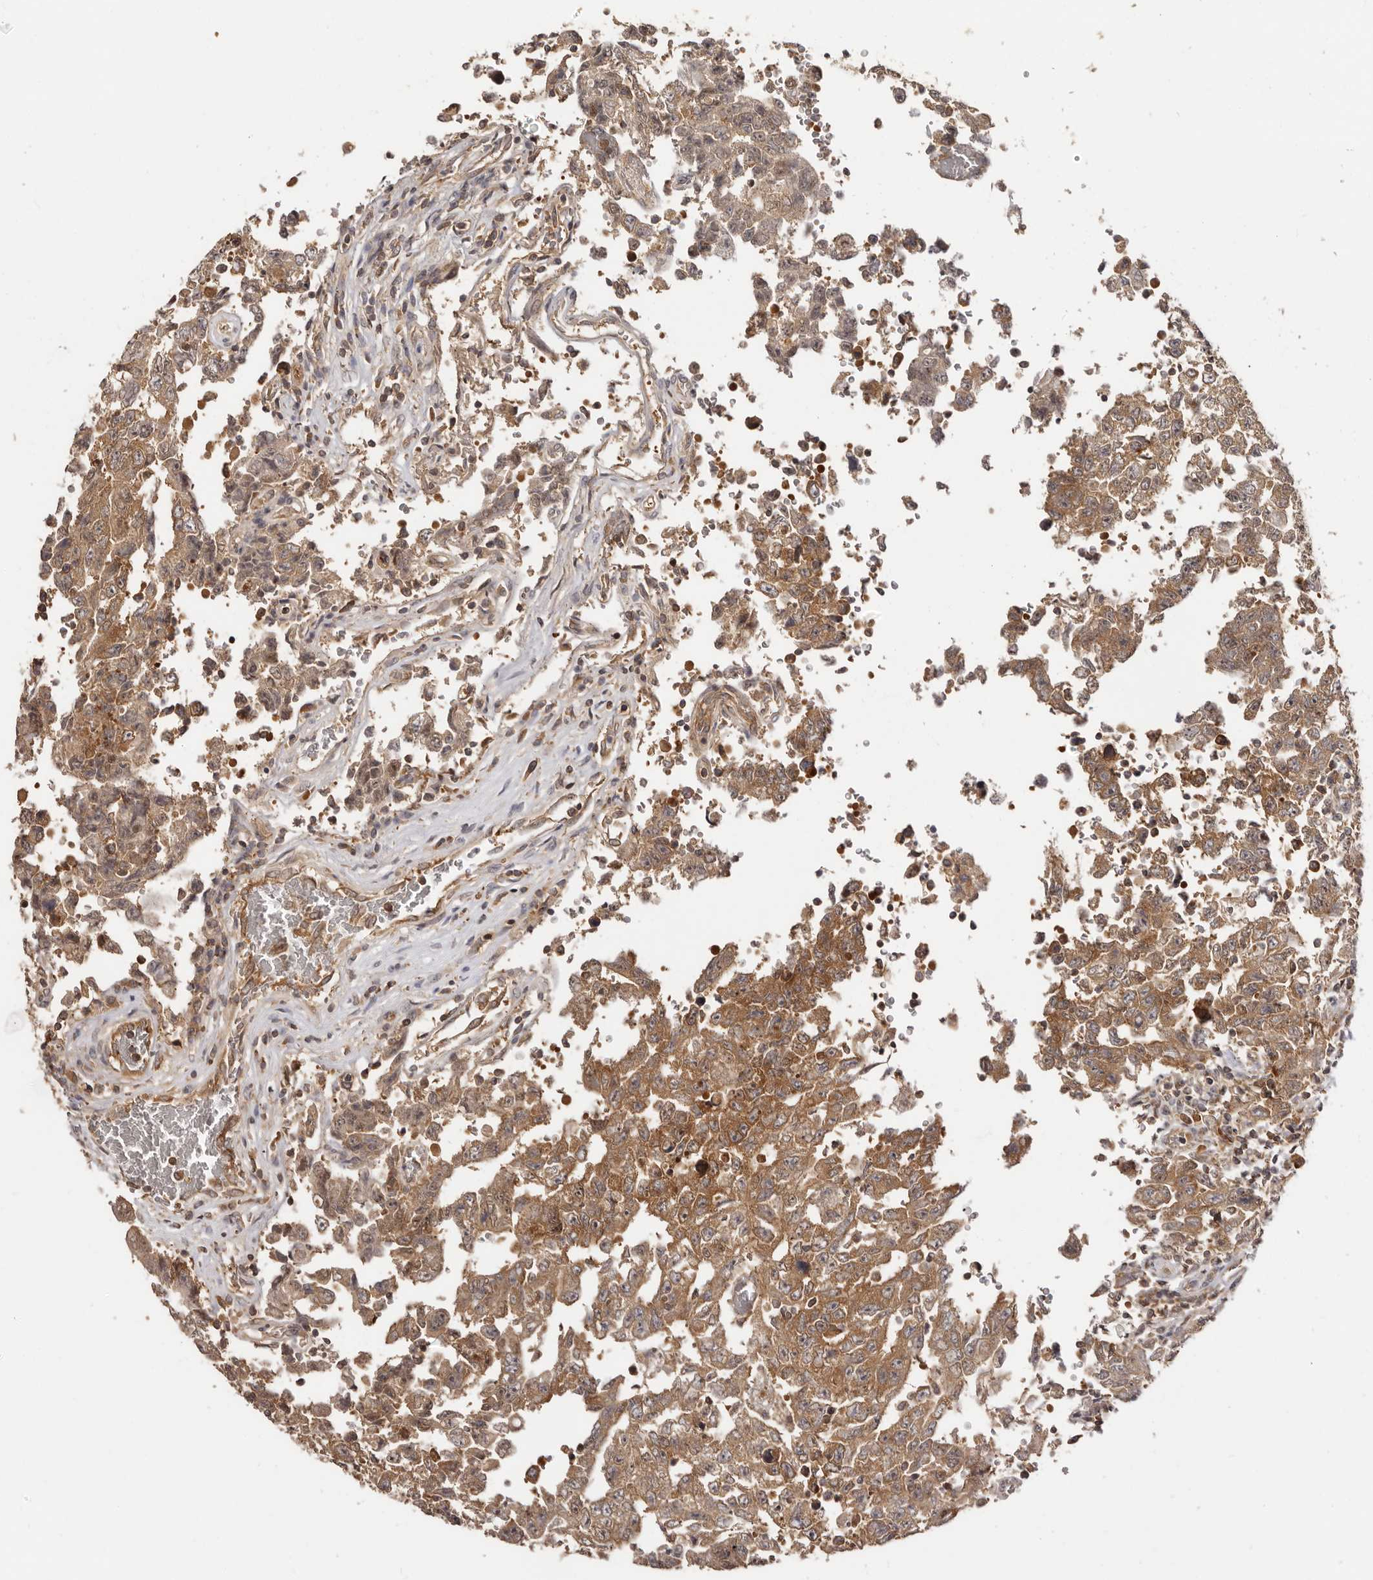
{"staining": {"intensity": "moderate", "quantity": ">75%", "location": "cytoplasmic/membranous"}, "tissue": "testis cancer", "cell_type": "Tumor cells", "image_type": "cancer", "snomed": [{"axis": "morphology", "description": "Carcinoma, Embryonal, NOS"}, {"axis": "topography", "description": "Testis"}], "caption": "Embryonal carcinoma (testis) was stained to show a protein in brown. There is medium levels of moderate cytoplasmic/membranous expression in about >75% of tumor cells.", "gene": "EEF1E1", "patient": {"sex": "male", "age": 26}}